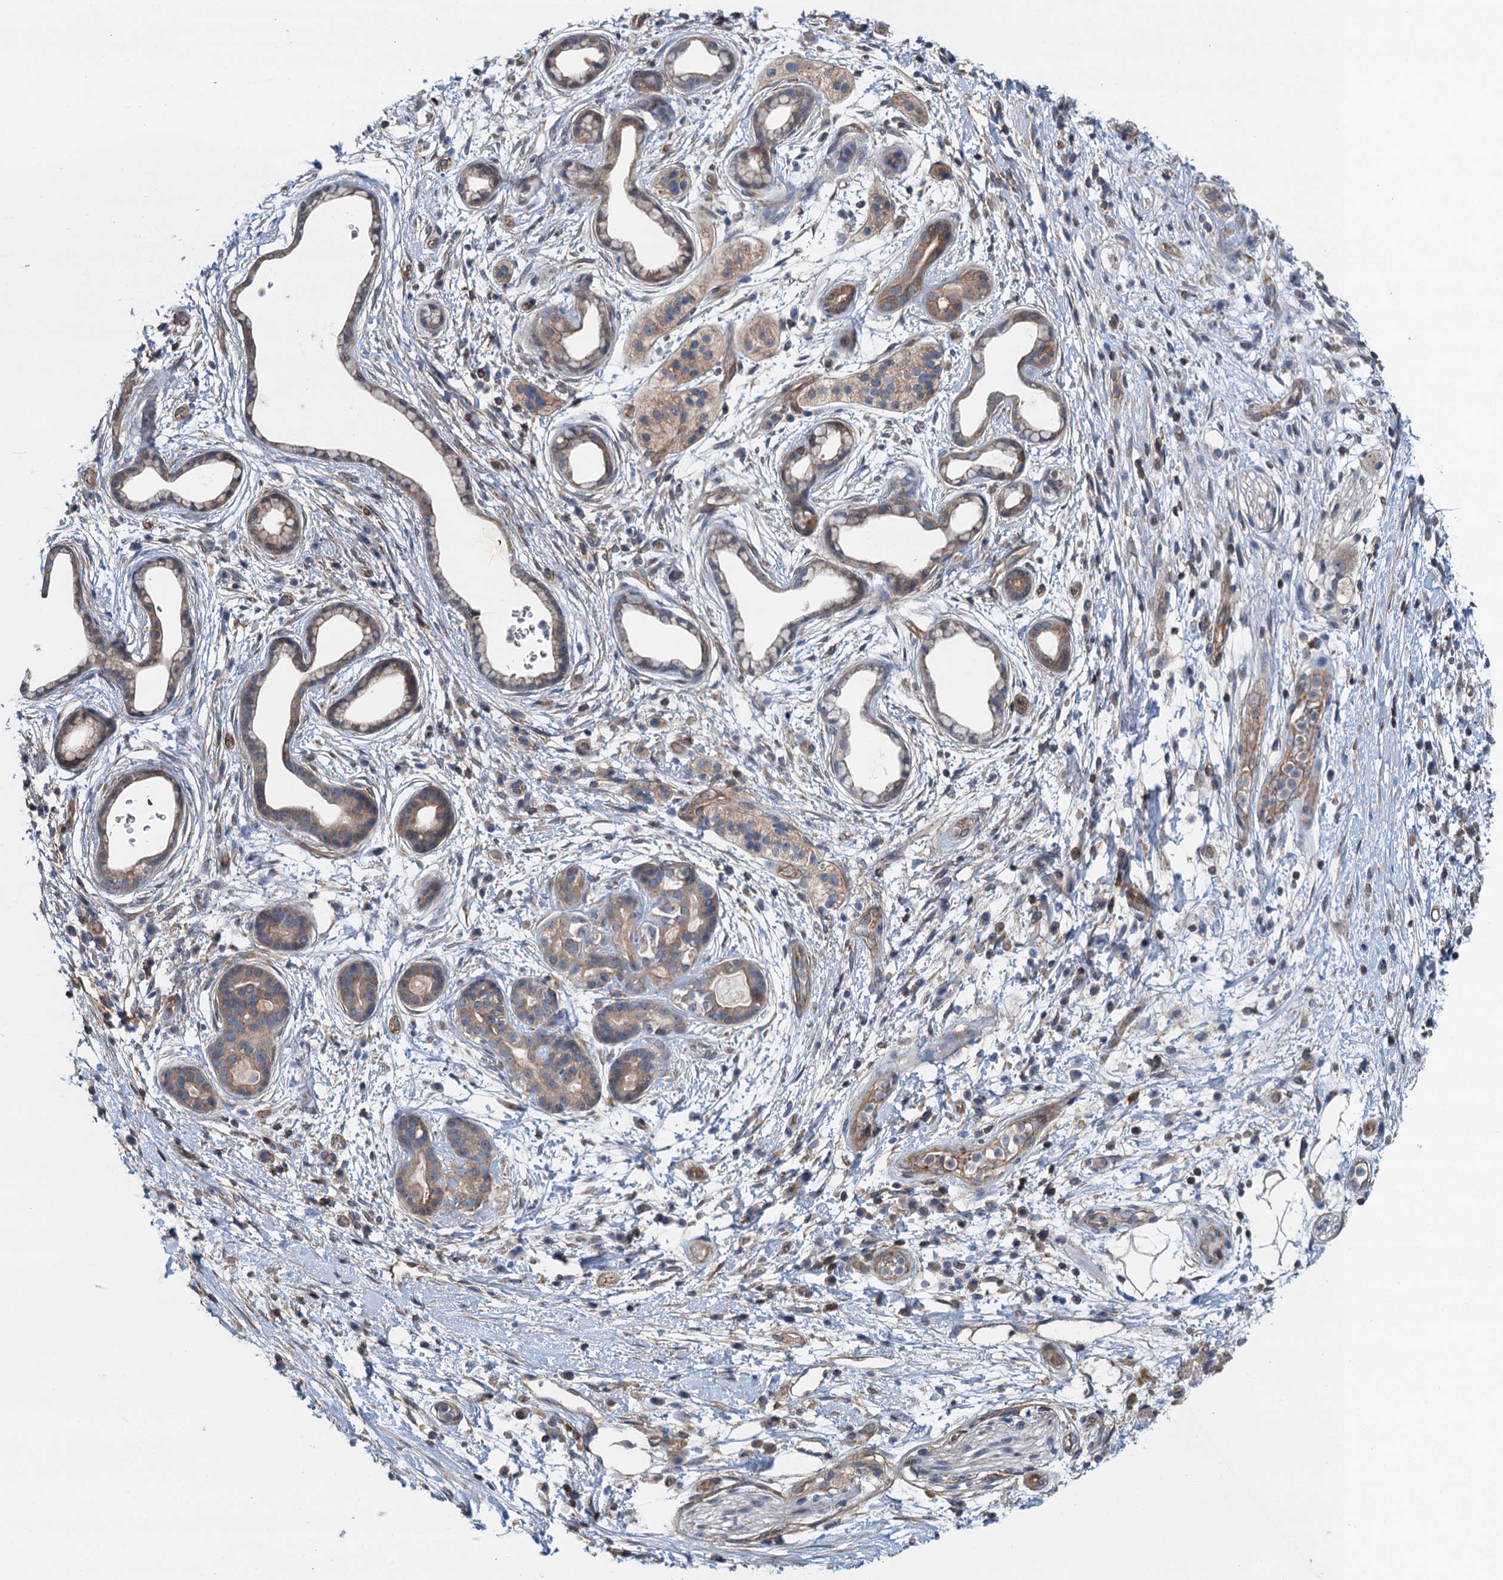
{"staining": {"intensity": "weak", "quantity": ">75%", "location": "cytoplasmic/membranous"}, "tissue": "pancreatic cancer", "cell_type": "Tumor cells", "image_type": "cancer", "snomed": [{"axis": "morphology", "description": "Adenocarcinoma, NOS"}, {"axis": "topography", "description": "Pancreas"}], "caption": "There is low levels of weak cytoplasmic/membranous positivity in tumor cells of adenocarcinoma (pancreatic), as demonstrated by immunohistochemical staining (brown color).", "gene": "ROGDI", "patient": {"sex": "female", "age": 73}}